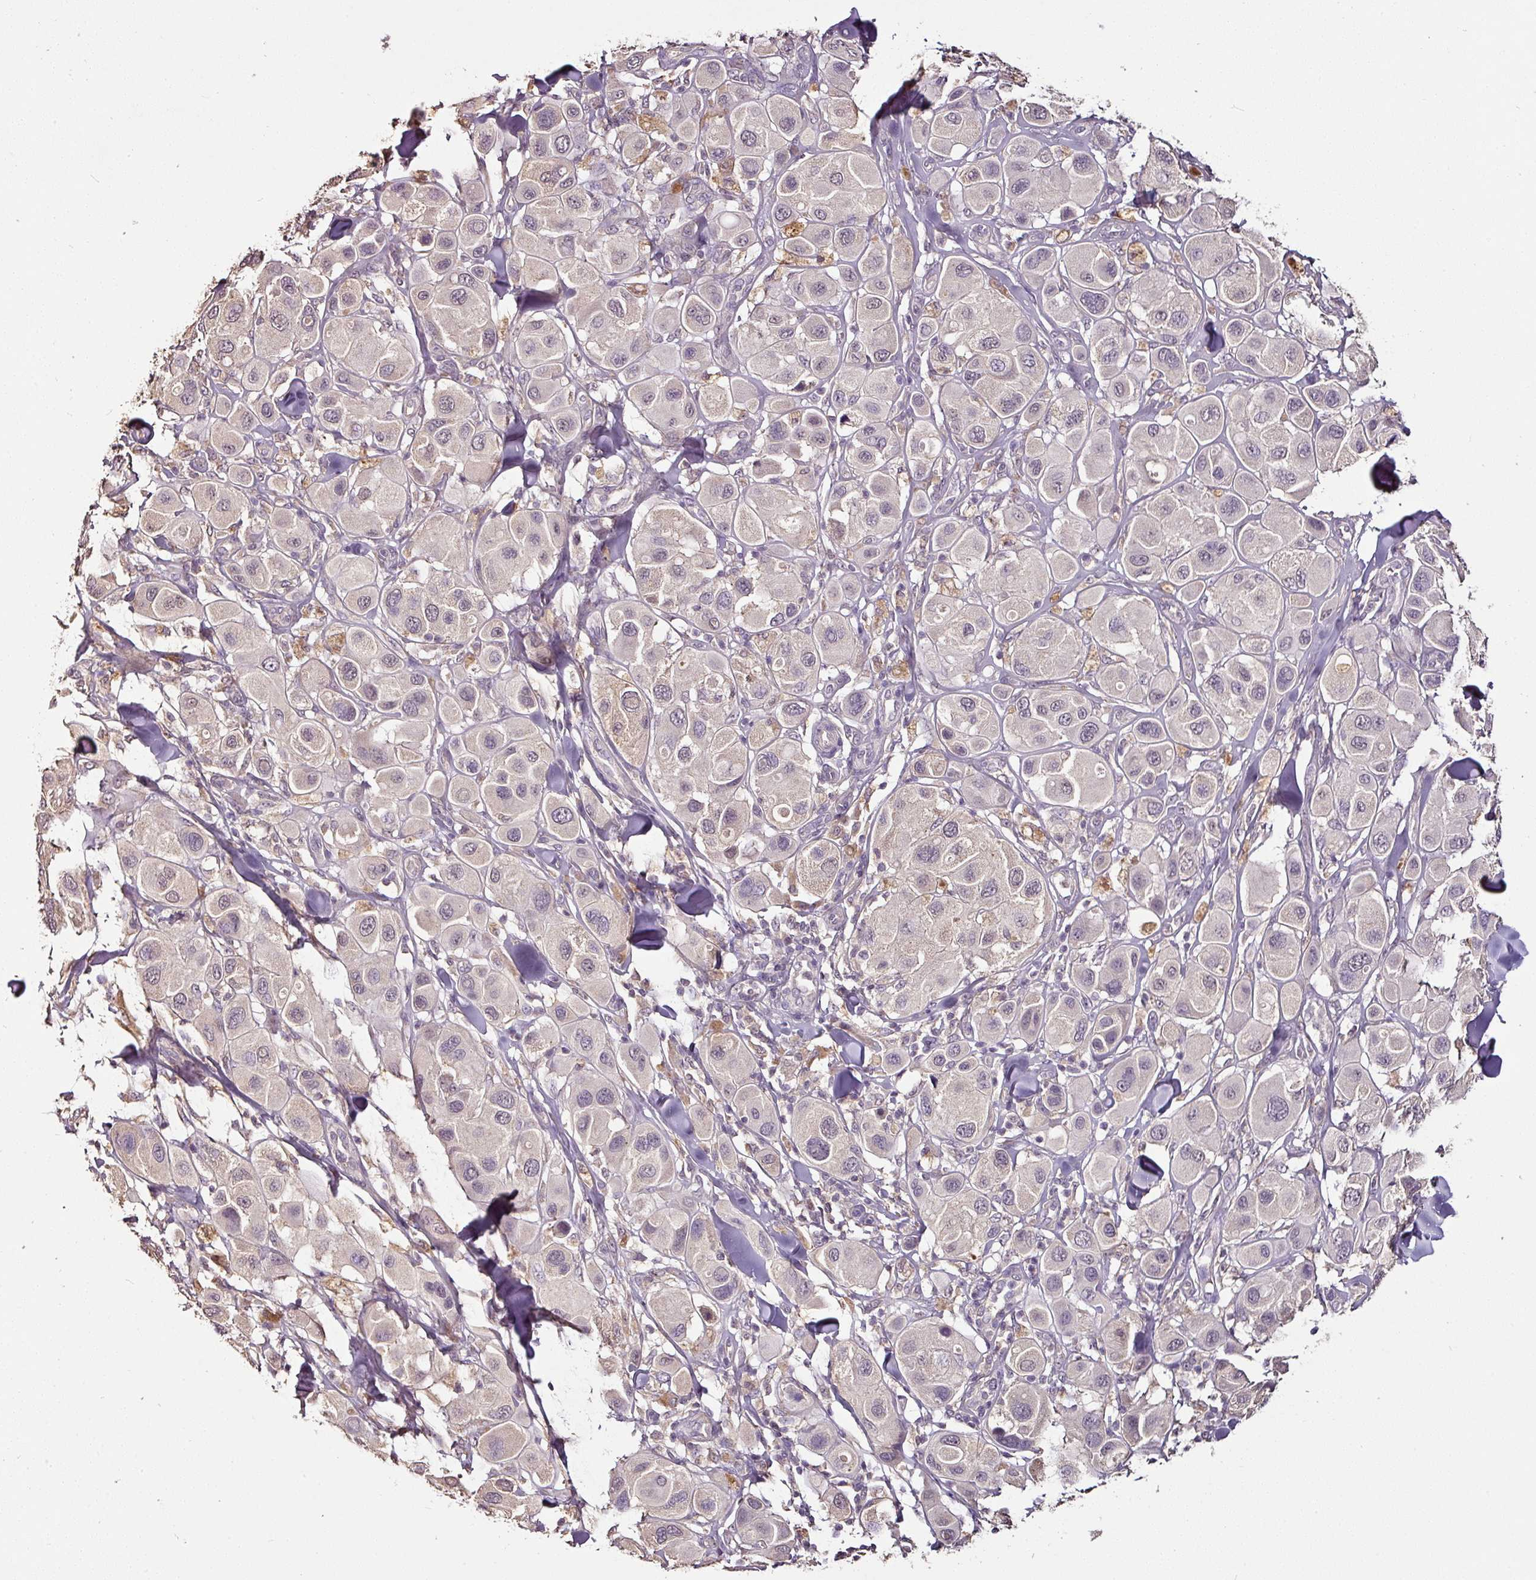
{"staining": {"intensity": "weak", "quantity": "<25%", "location": "nuclear"}, "tissue": "melanoma", "cell_type": "Tumor cells", "image_type": "cancer", "snomed": [{"axis": "morphology", "description": "Malignant melanoma, Metastatic site"}, {"axis": "topography", "description": "Skin"}], "caption": "Photomicrograph shows no significant protein staining in tumor cells of melanoma.", "gene": "RPL38", "patient": {"sex": "male", "age": 41}}